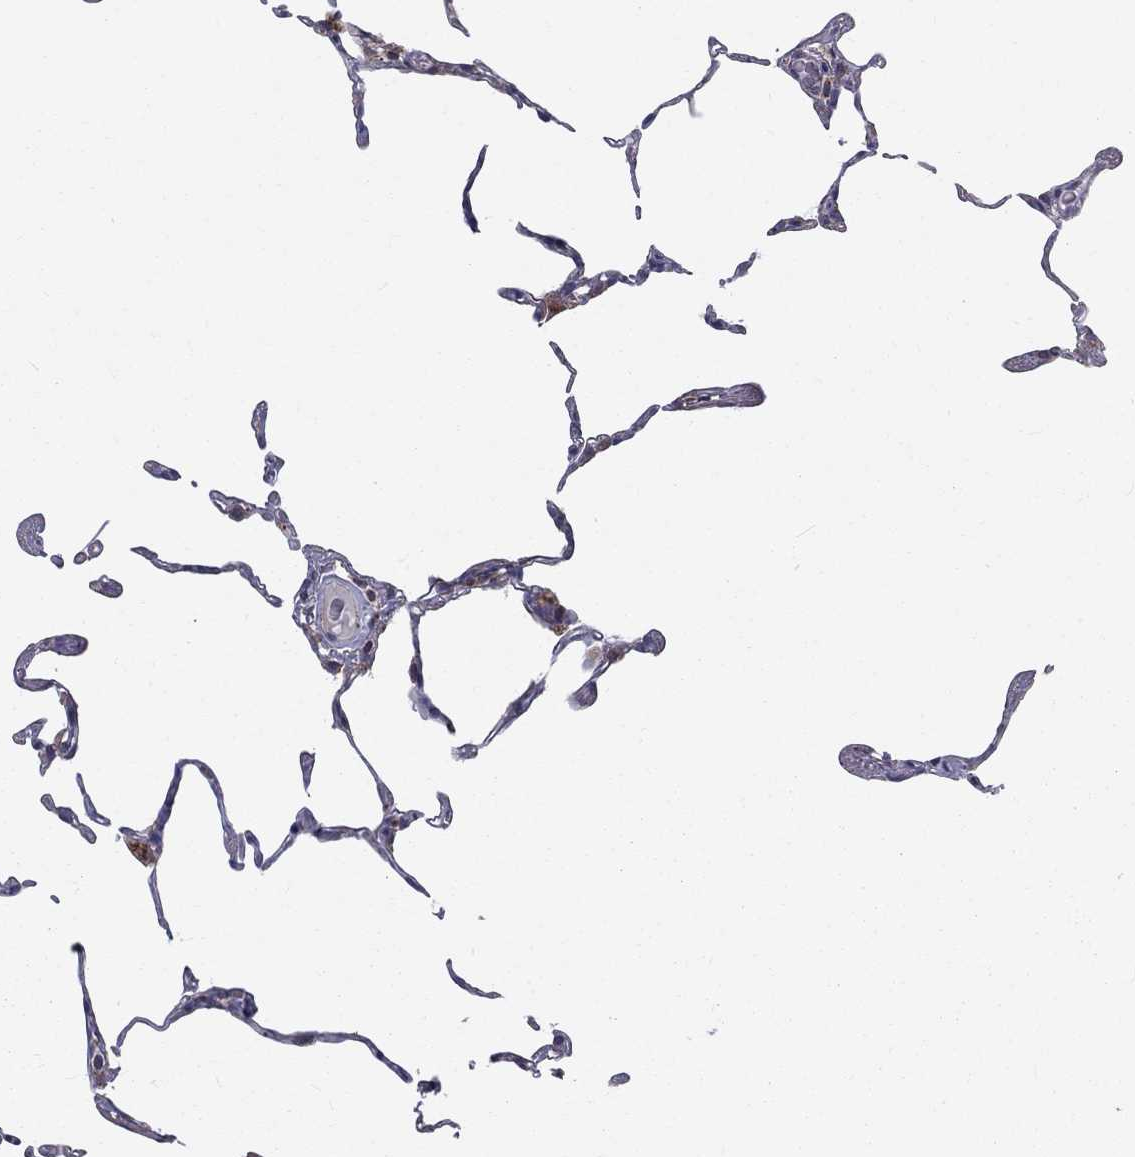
{"staining": {"intensity": "negative", "quantity": "none", "location": "none"}, "tissue": "lung", "cell_type": "Alveolar cells", "image_type": "normal", "snomed": [{"axis": "morphology", "description": "Normal tissue, NOS"}, {"axis": "topography", "description": "Lung"}], "caption": "Human lung stained for a protein using immunohistochemistry (IHC) demonstrates no staining in alveolar cells.", "gene": "ALDH1B1", "patient": {"sex": "female", "age": 57}}